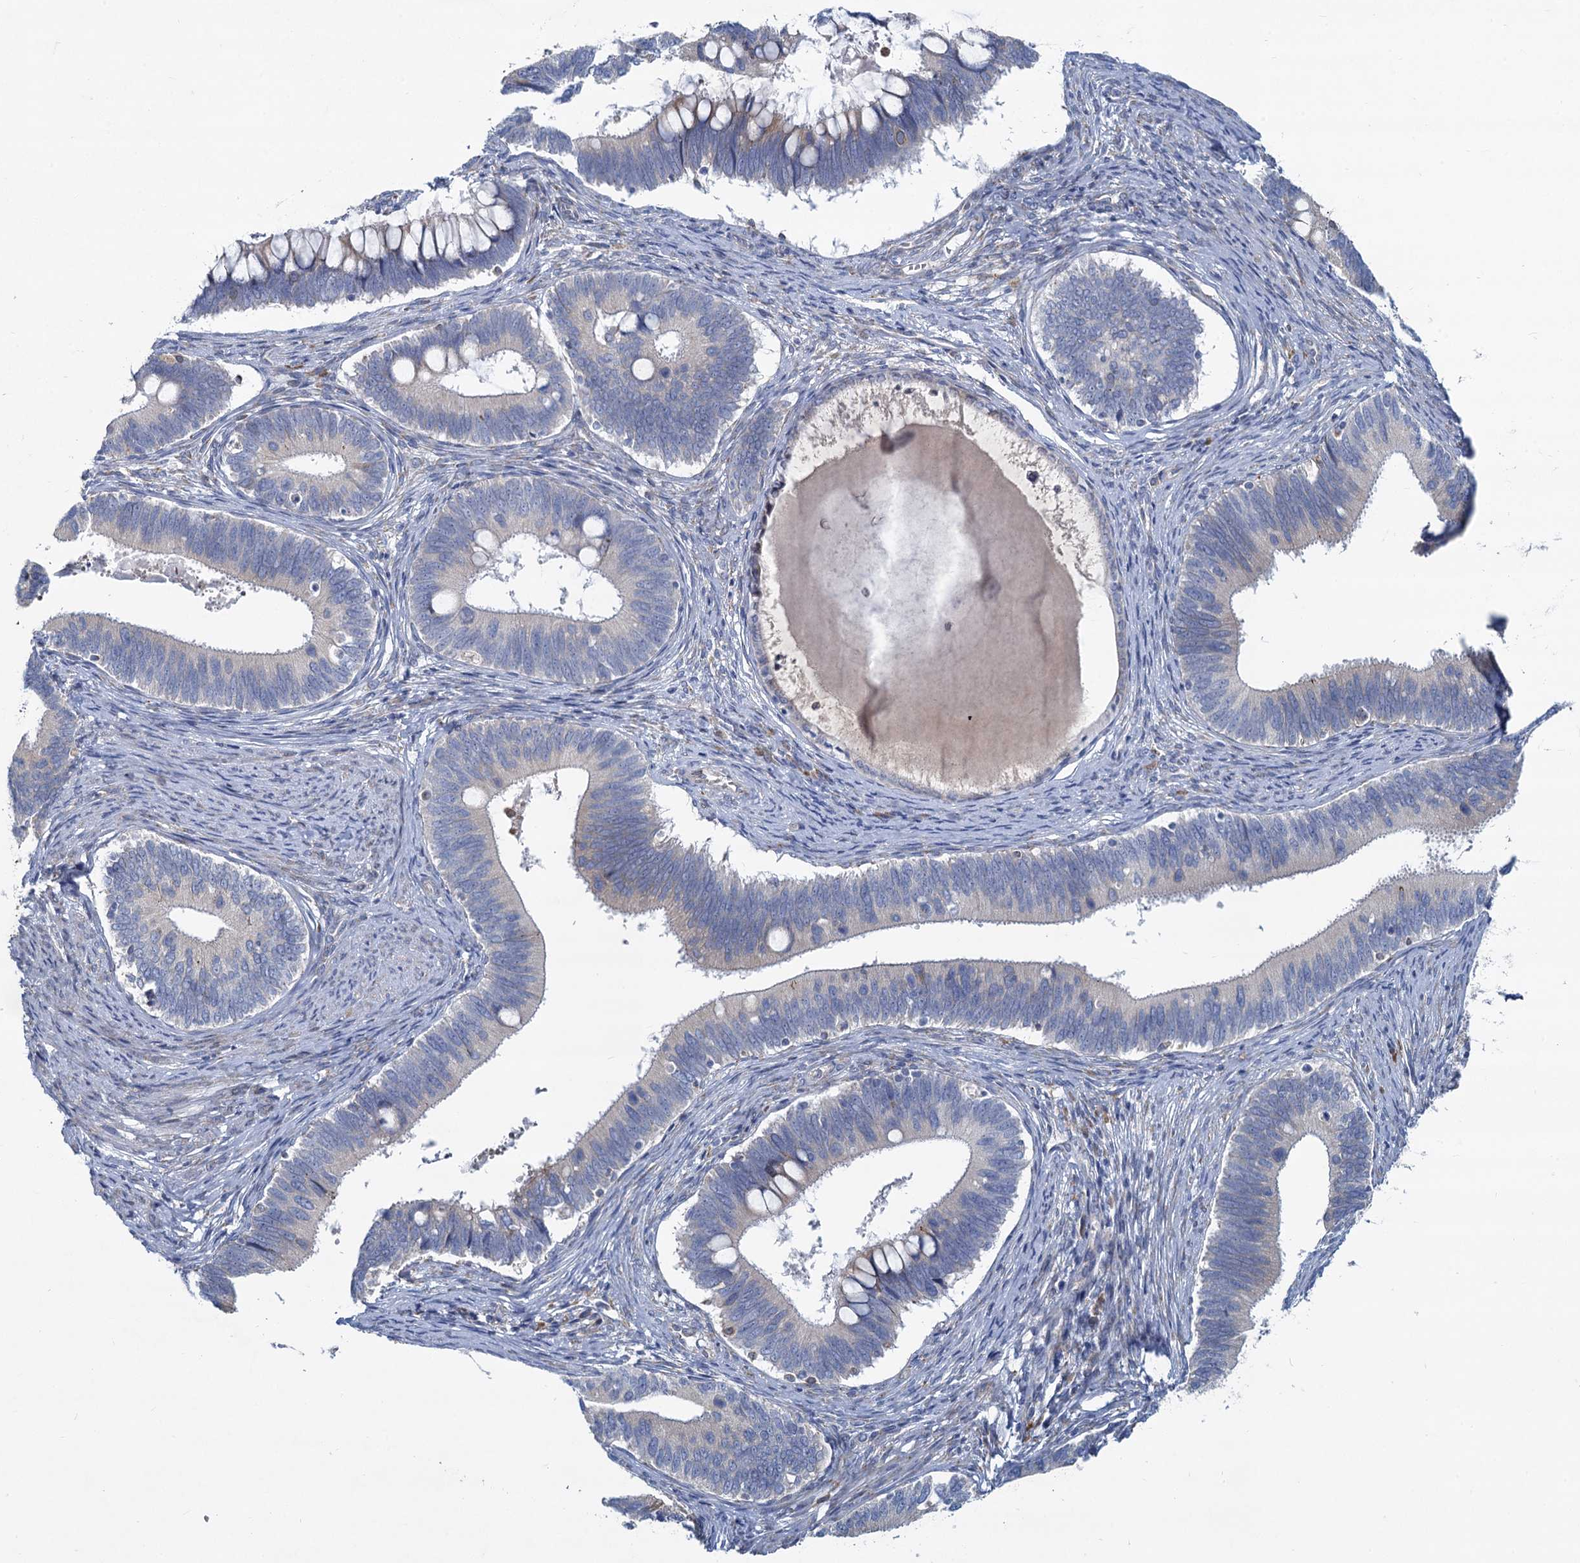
{"staining": {"intensity": "negative", "quantity": "none", "location": "none"}, "tissue": "cervical cancer", "cell_type": "Tumor cells", "image_type": "cancer", "snomed": [{"axis": "morphology", "description": "Adenocarcinoma, NOS"}, {"axis": "topography", "description": "Cervix"}], "caption": "Immunohistochemistry (IHC) photomicrograph of cervical cancer stained for a protein (brown), which shows no staining in tumor cells.", "gene": "PRSS35", "patient": {"sex": "female", "age": 42}}